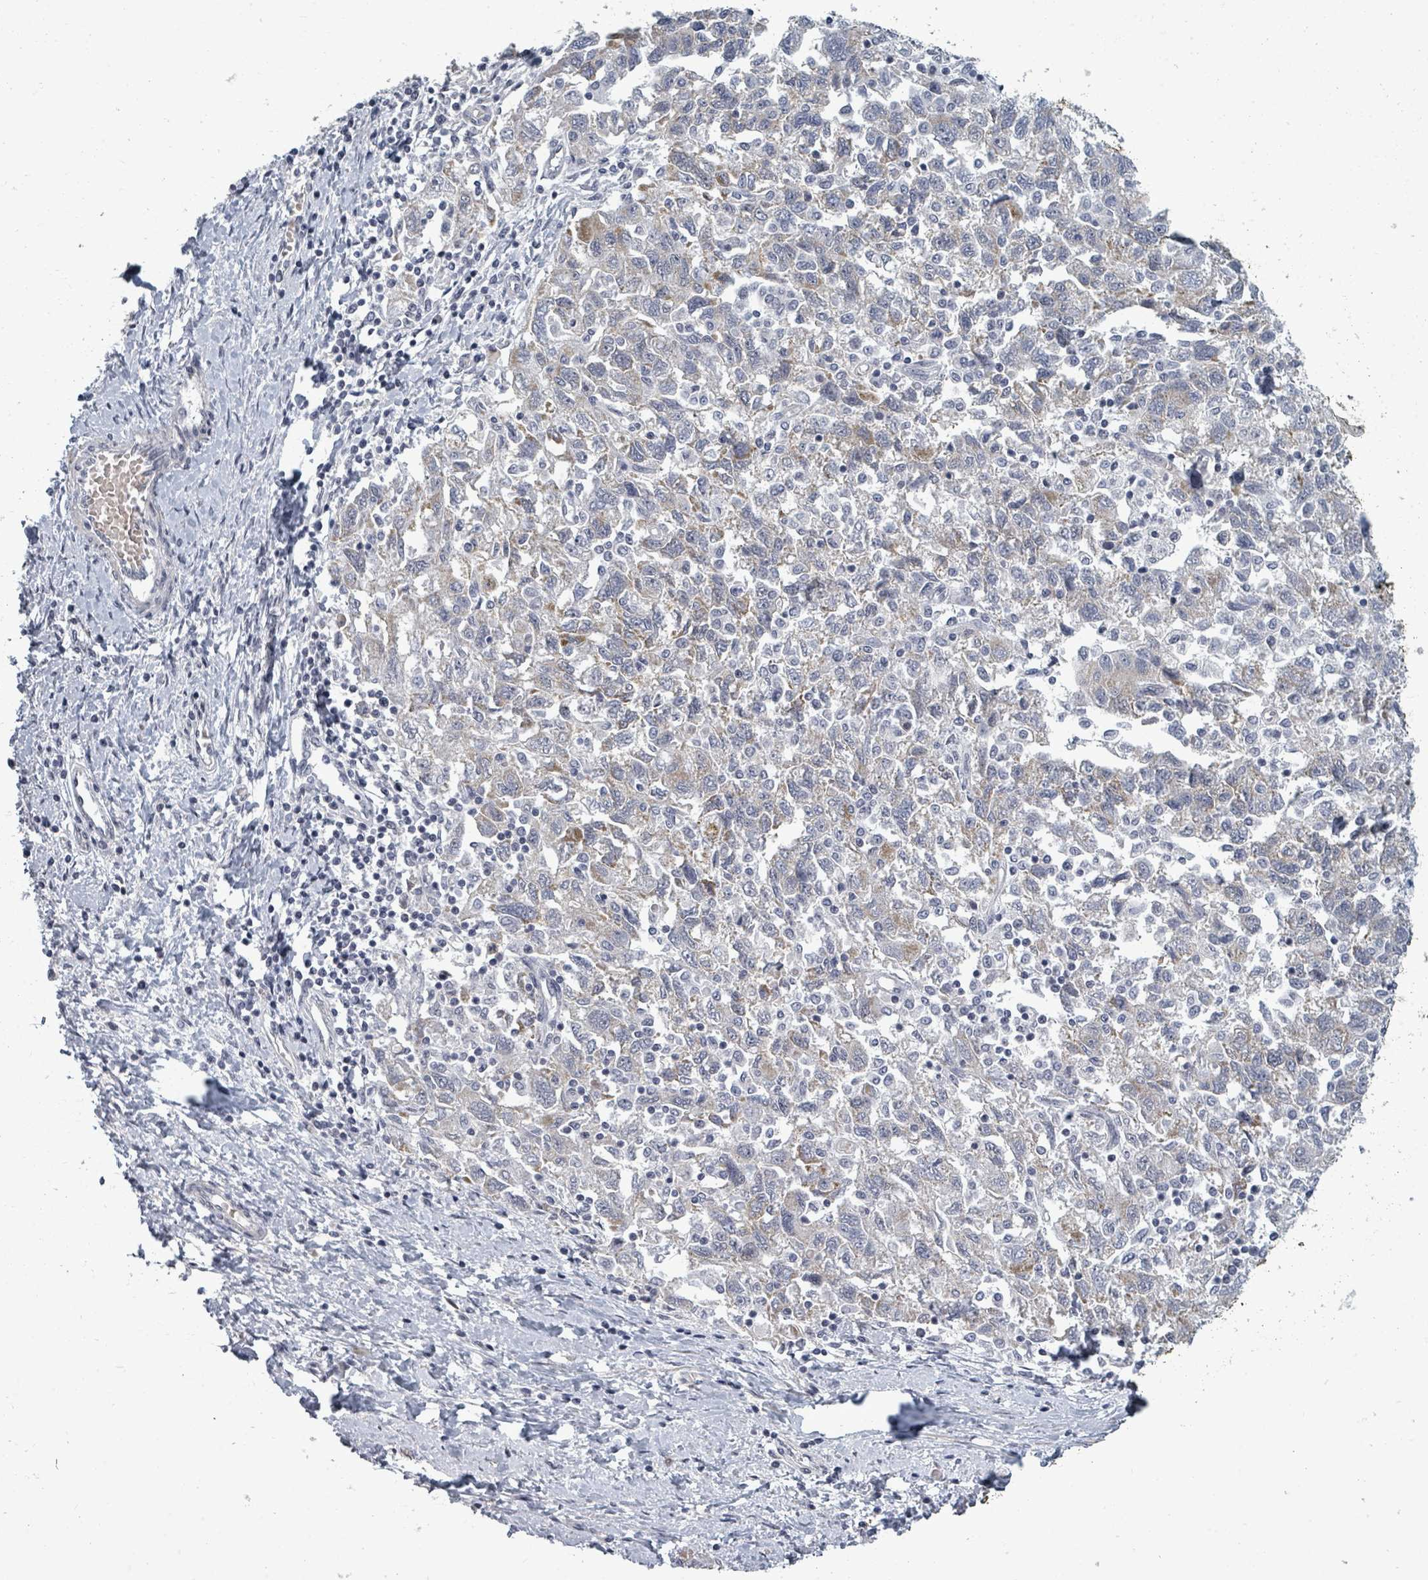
{"staining": {"intensity": "weak", "quantity": "<25%", "location": "cytoplasmic/membranous"}, "tissue": "ovarian cancer", "cell_type": "Tumor cells", "image_type": "cancer", "snomed": [{"axis": "morphology", "description": "Carcinoma, NOS"}, {"axis": "morphology", "description": "Cystadenocarcinoma, serous, NOS"}, {"axis": "topography", "description": "Ovary"}], "caption": "Tumor cells are negative for protein expression in human ovarian cancer (serous cystadenocarcinoma).", "gene": "PTPN20", "patient": {"sex": "female", "age": 69}}